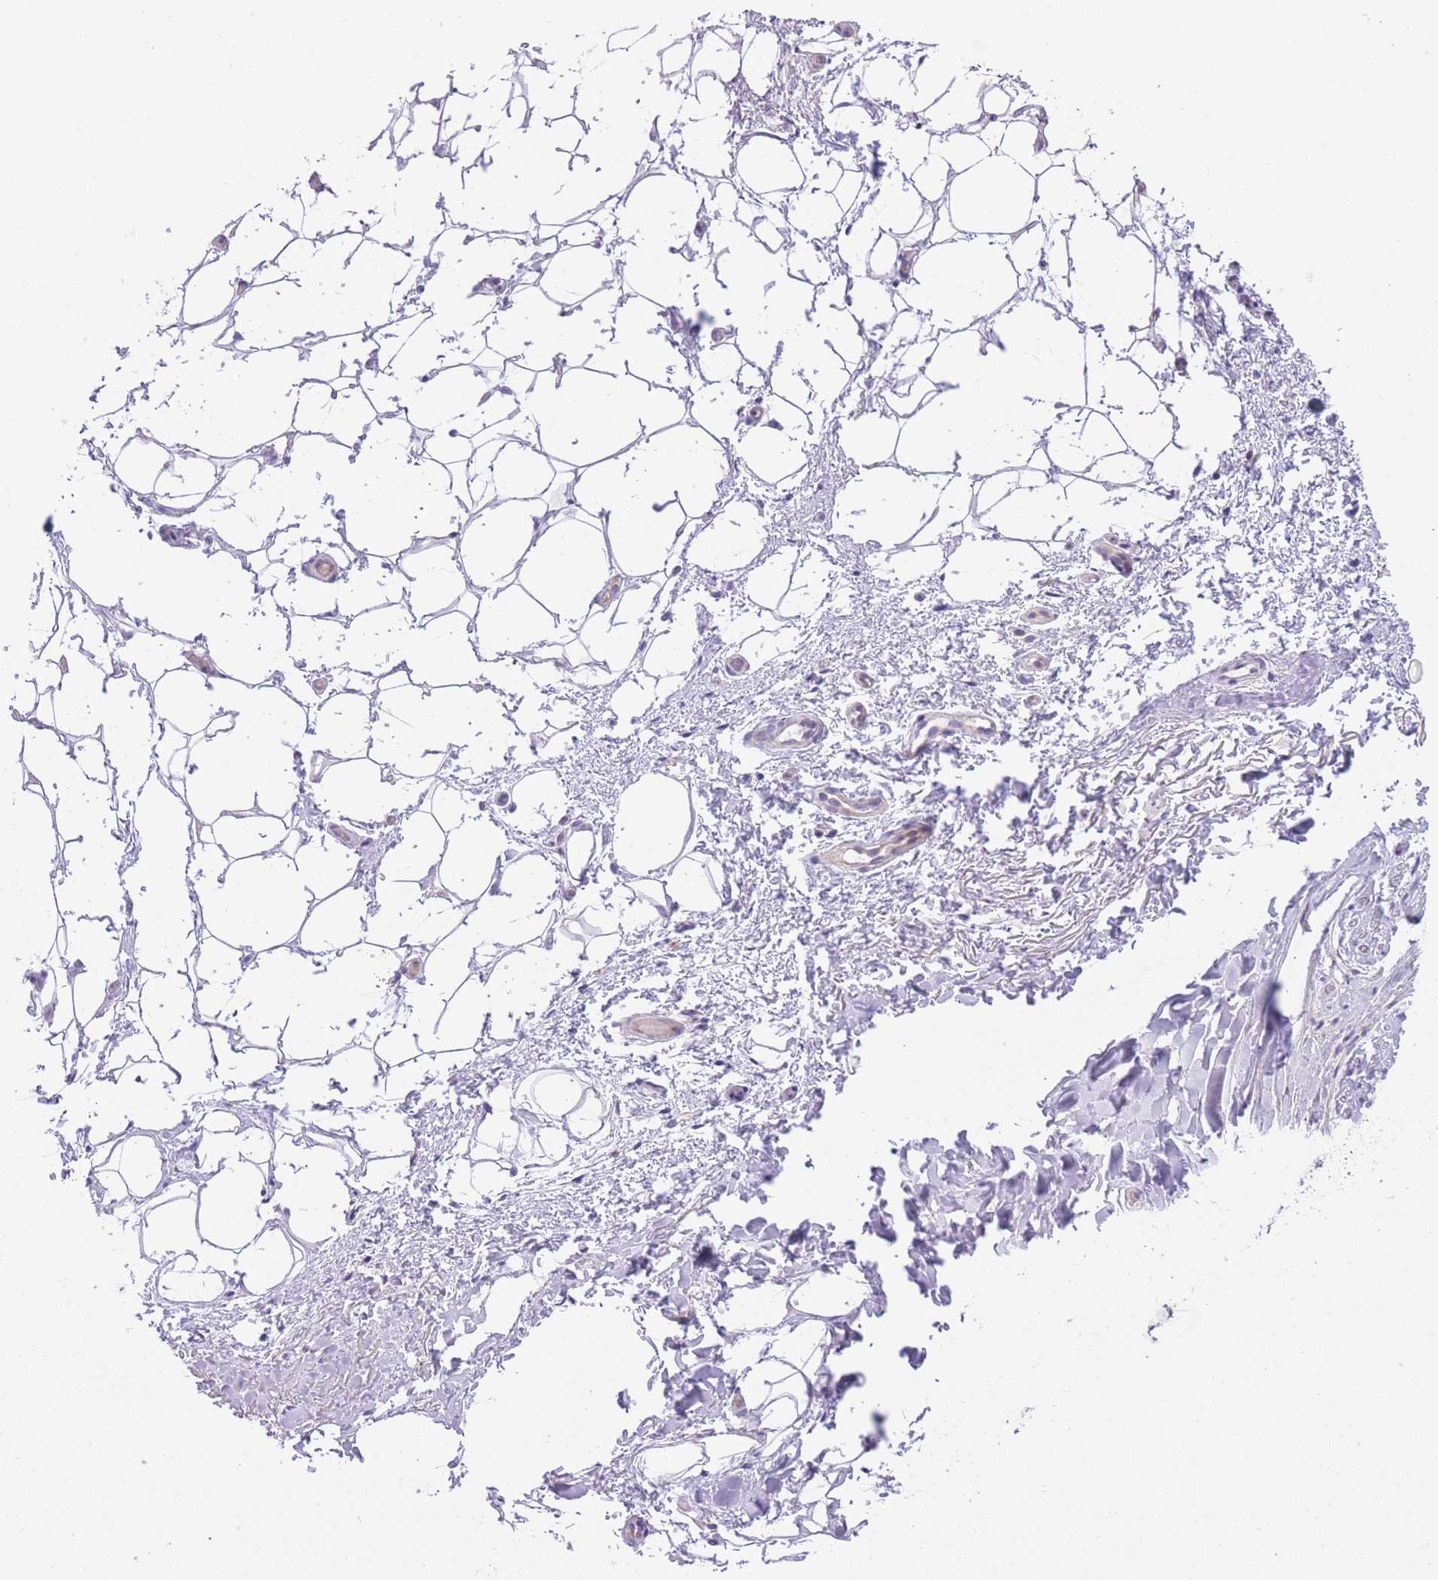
{"staining": {"intensity": "negative", "quantity": "none", "location": "none"}, "tissue": "adipose tissue", "cell_type": "Adipocytes", "image_type": "normal", "snomed": [{"axis": "morphology", "description": "Normal tissue, NOS"}, {"axis": "topography", "description": "Peripheral nerve tissue"}], "caption": "Micrograph shows no protein expression in adipocytes of benign adipose tissue.", "gene": "BOLA2B", "patient": {"sex": "female", "age": 61}}